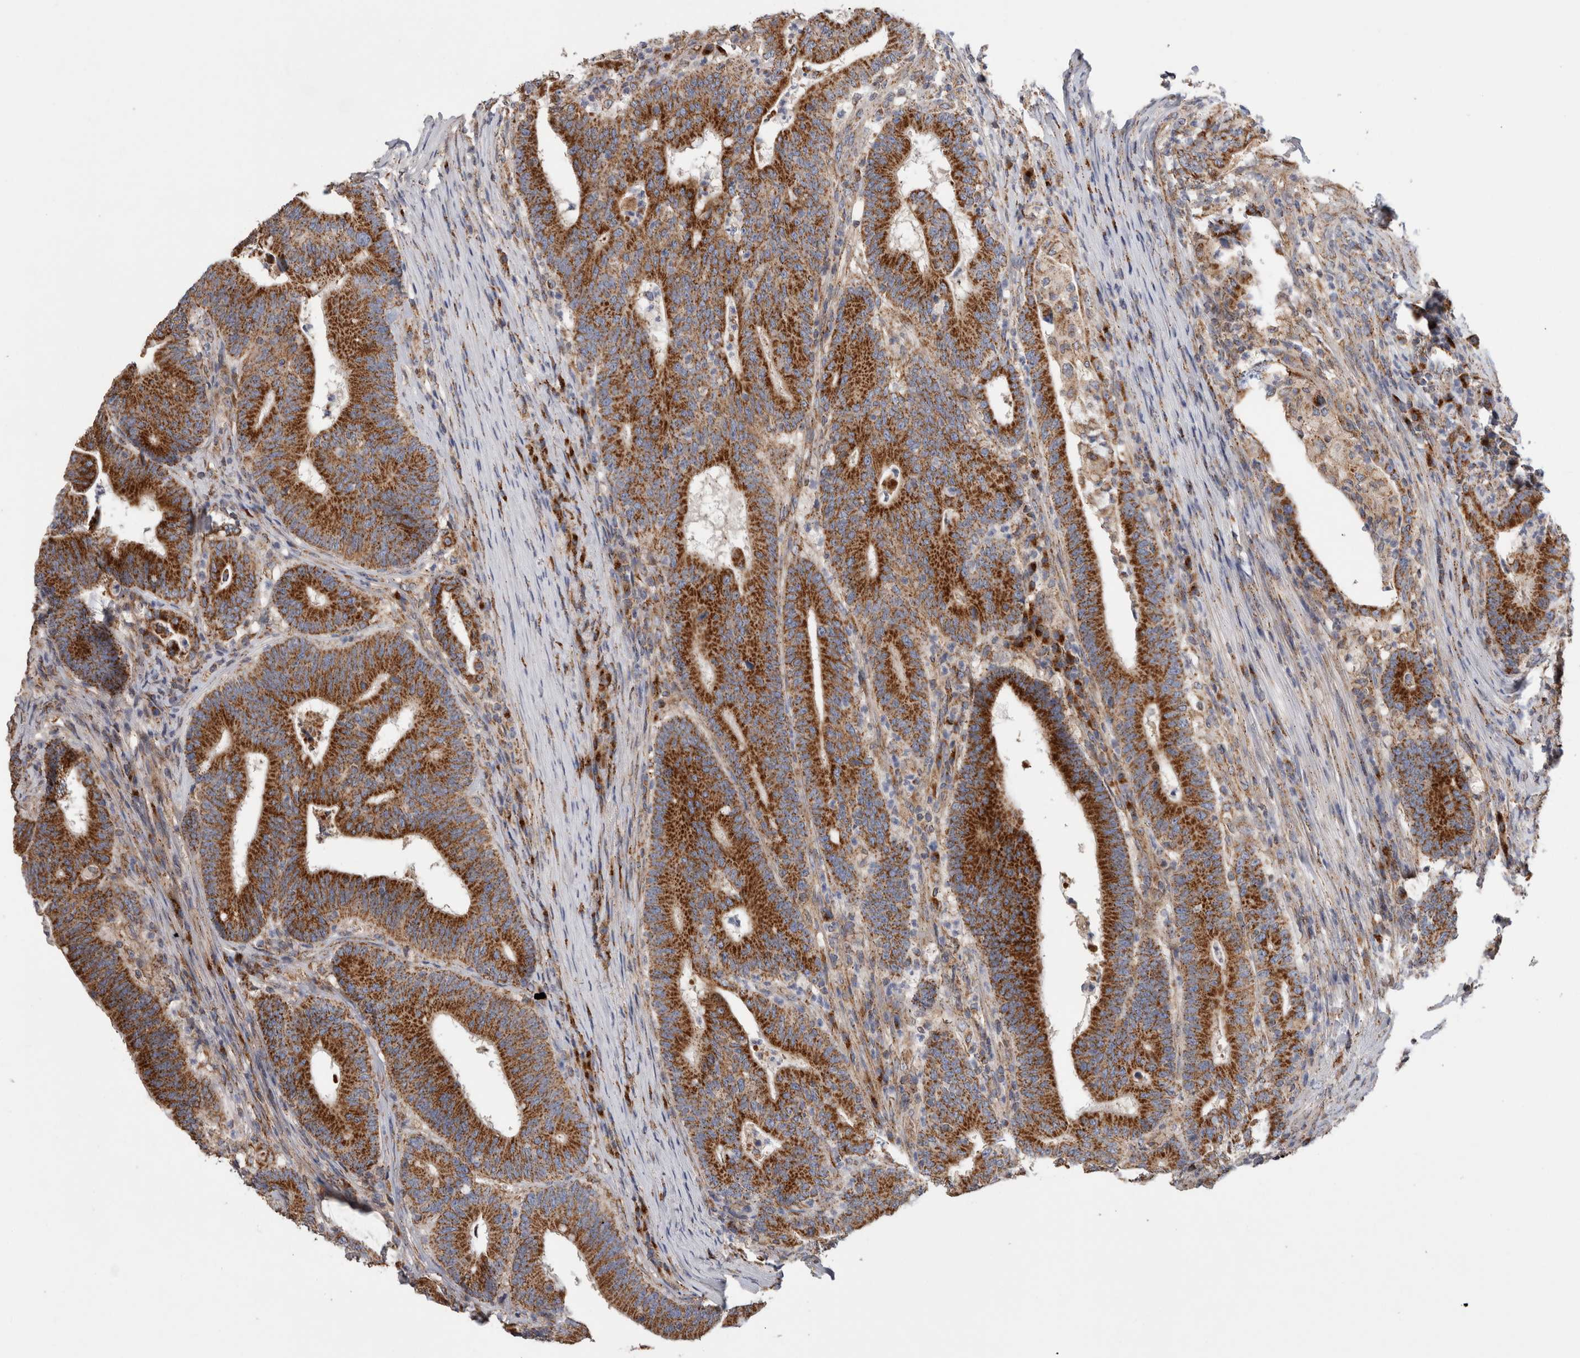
{"staining": {"intensity": "strong", "quantity": ">75%", "location": "cytoplasmic/membranous"}, "tissue": "colorectal cancer", "cell_type": "Tumor cells", "image_type": "cancer", "snomed": [{"axis": "morphology", "description": "Adenocarcinoma, NOS"}, {"axis": "topography", "description": "Colon"}], "caption": "Protein positivity by immunohistochemistry (IHC) displays strong cytoplasmic/membranous staining in about >75% of tumor cells in colorectal cancer.", "gene": "IARS2", "patient": {"sex": "female", "age": 66}}